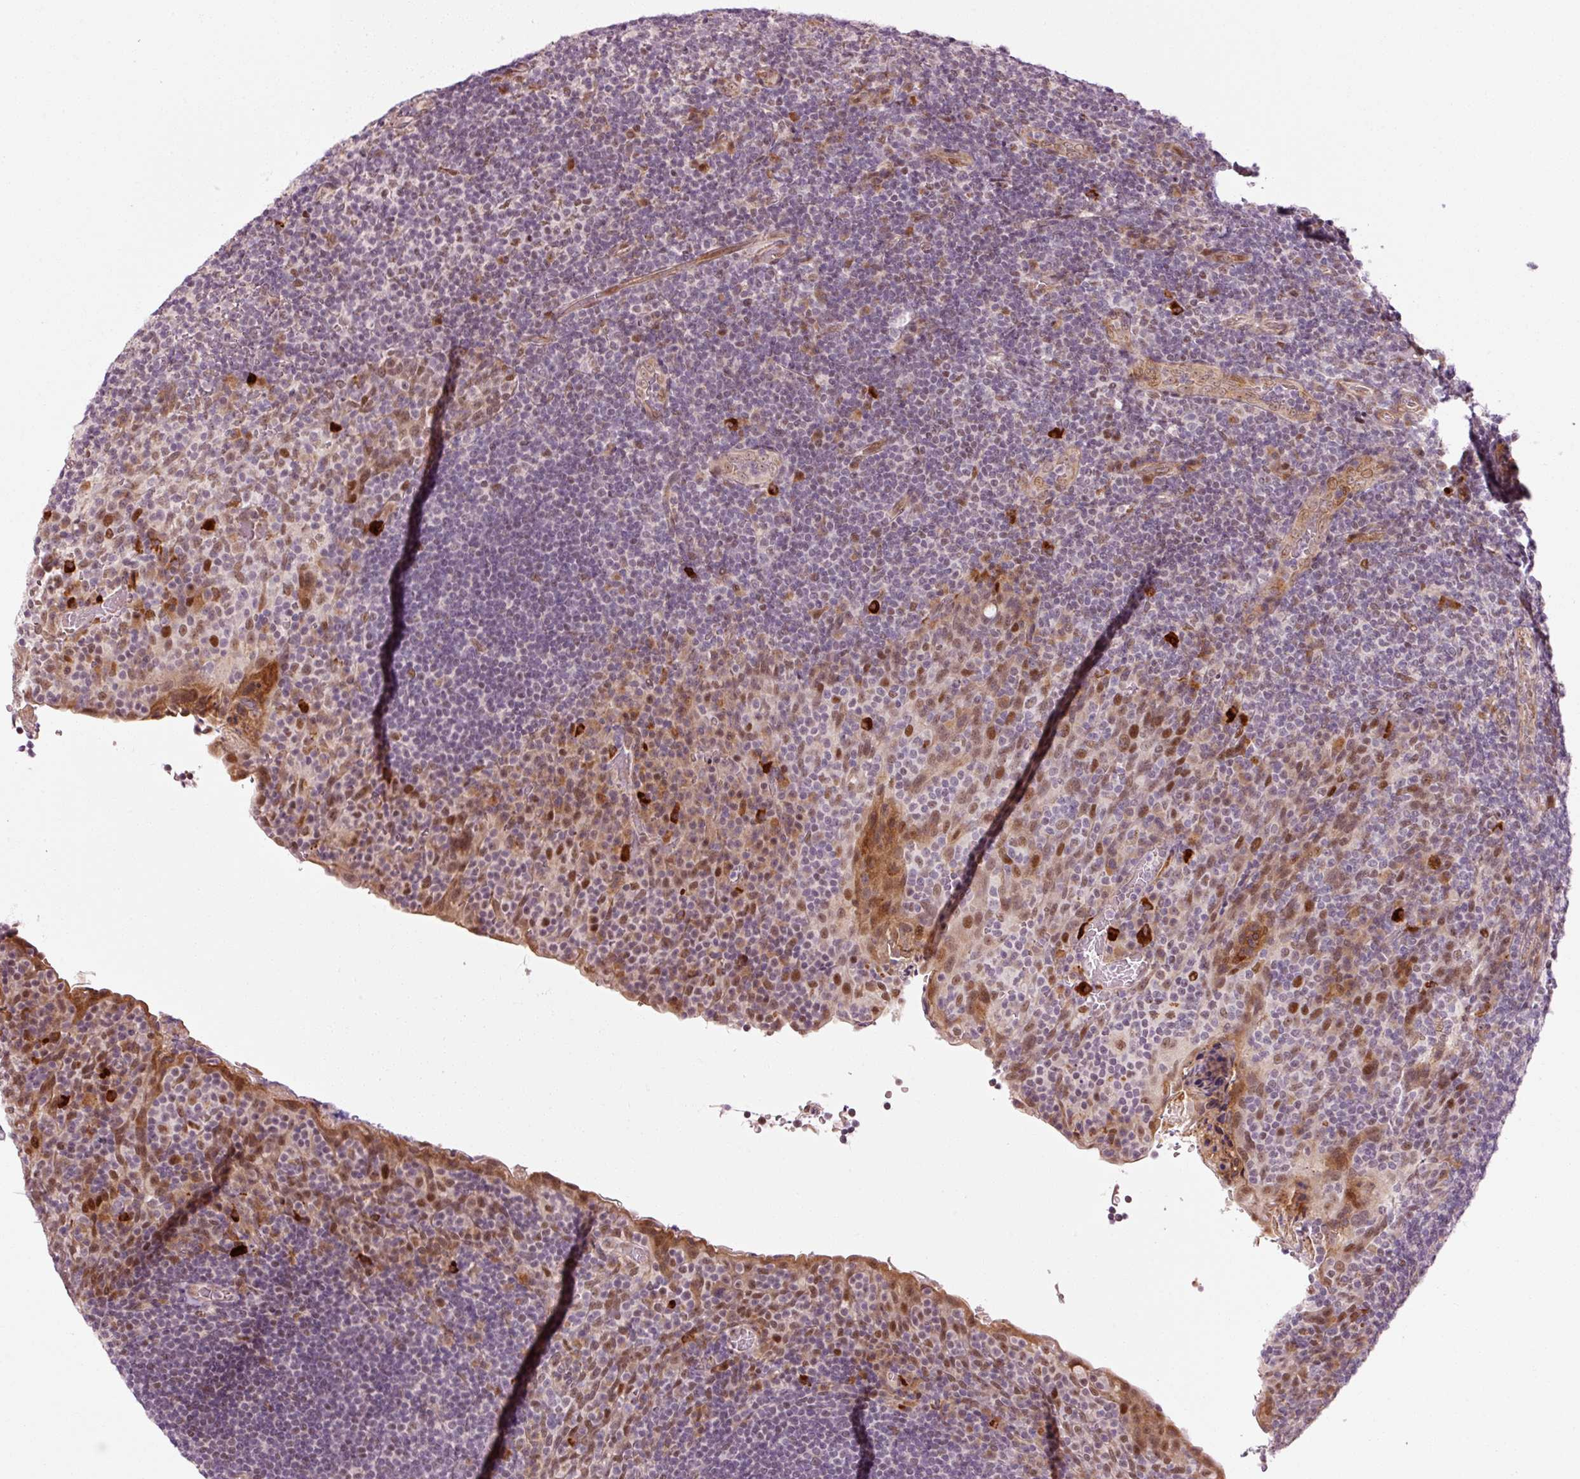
{"staining": {"intensity": "weak", "quantity": "25%-75%", "location": "nuclear"}, "tissue": "tonsil", "cell_type": "Germinal center cells", "image_type": "normal", "snomed": [{"axis": "morphology", "description": "Normal tissue, NOS"}, {"axis": "topography", "description": "Tonsil"}], "caption": "Immunohistochemical staining of benign human tonsil exhibits 25%-75% levels of weak nuclear protein staining in approximately 25%-75% of germinal center cells. (brown staining indicates protein expression, while blue staining denotes nuclei).", "gene": "ANKRD20A1", "patient": {"sex": "male", "age": 17}}